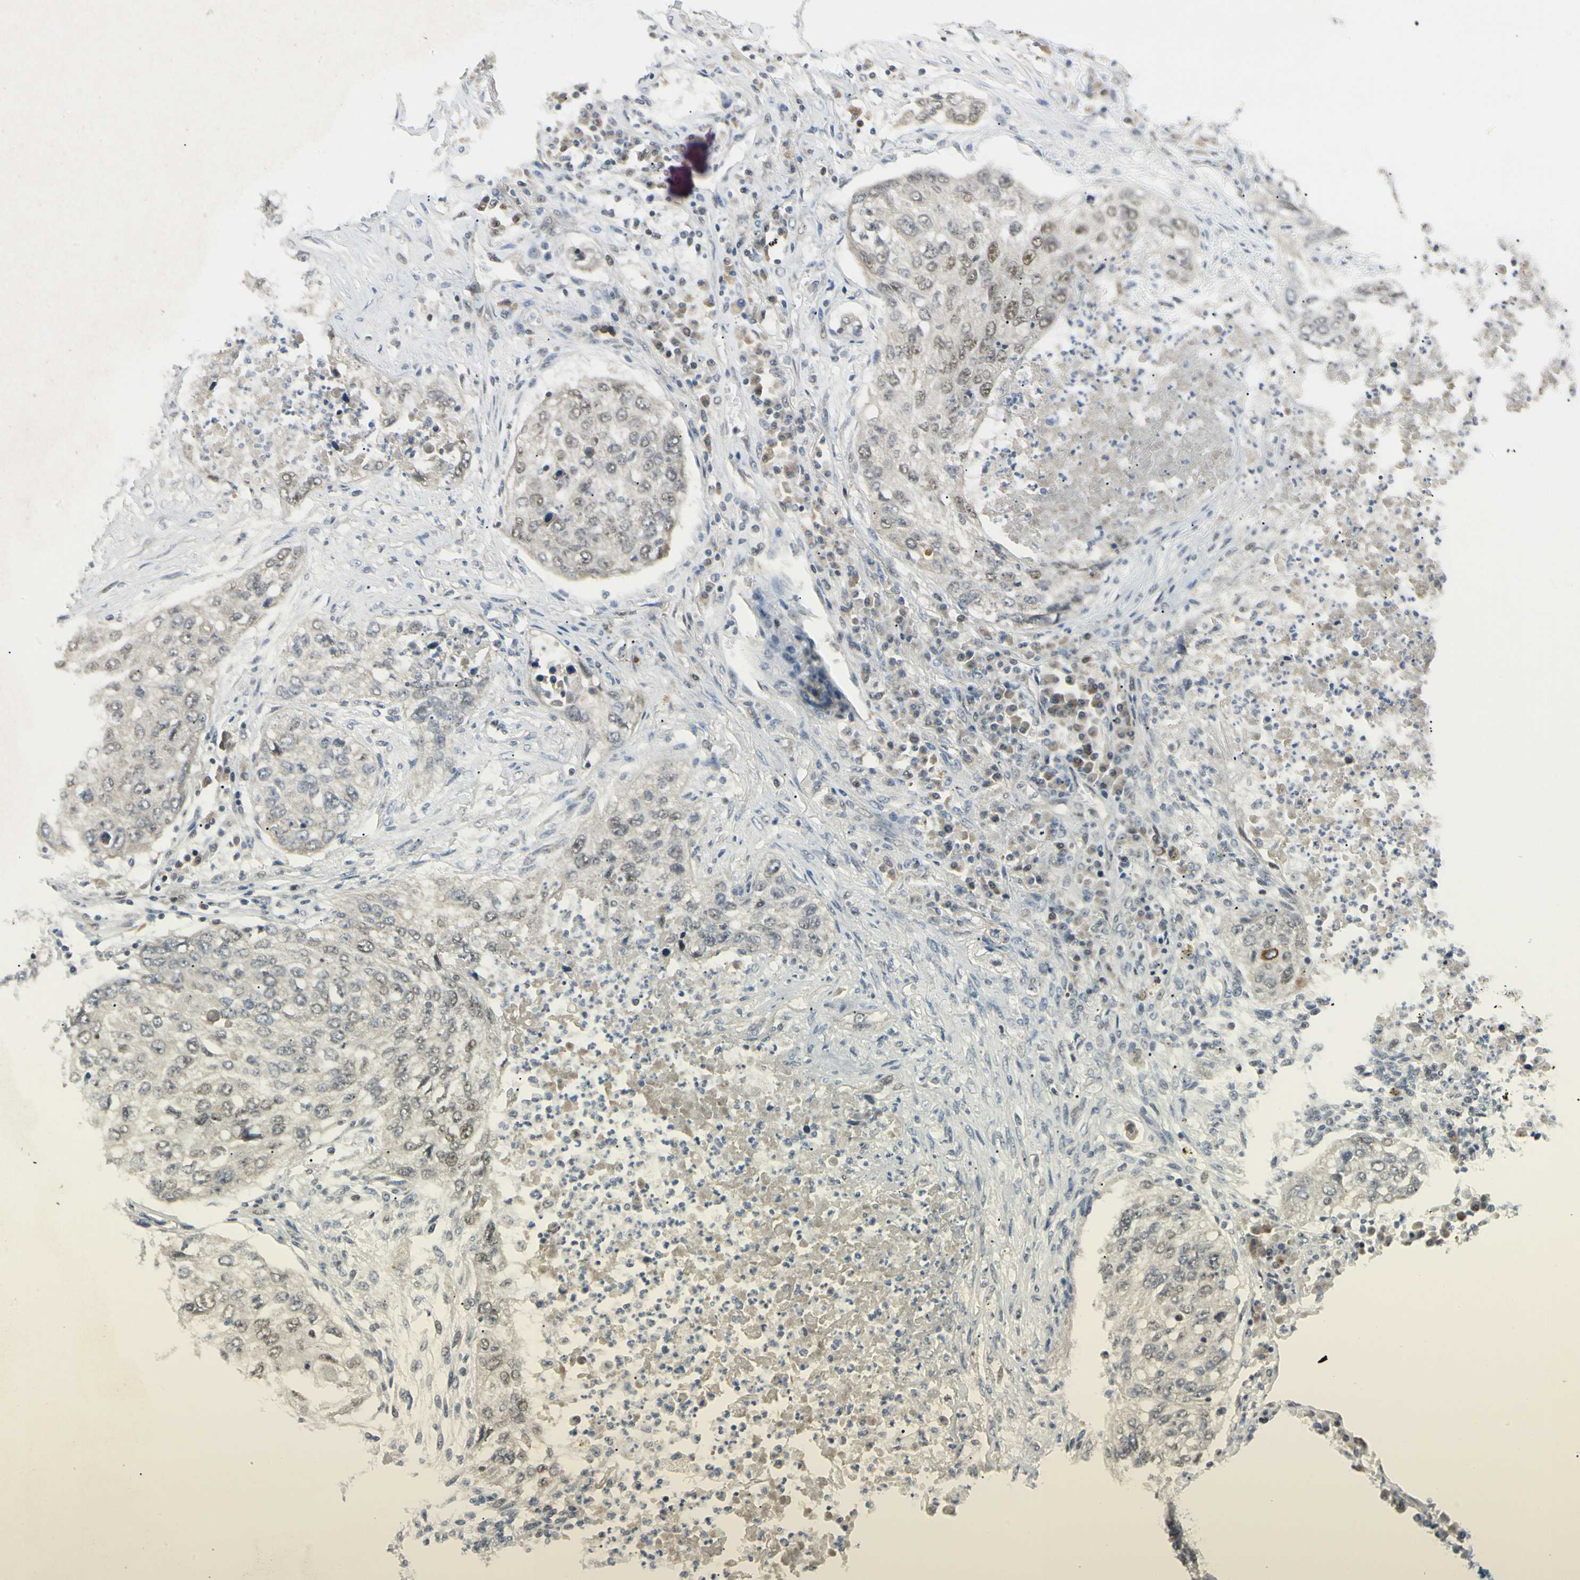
{"staining": {"intensity": "moderate", "quantity": "25%-75%", "location": "nuclear"}, "tissue": "lung cancer", "cell_type": "Tumor cells", "image_type": "cancer", "snomed": [{"axis": "morphology", "description": "Squamous cell carcinoma, NOS"}, {"axis": "topography", "description": "Lung"}], "caption": "Squamous cell carcinoma (lung) stained for a protein (brown) displays moderate nuclear positive positivity in approximately 25%-75% of tumor cells.", "gene": "ATXN1", "patient": {"sex": "female", "age": 63}}